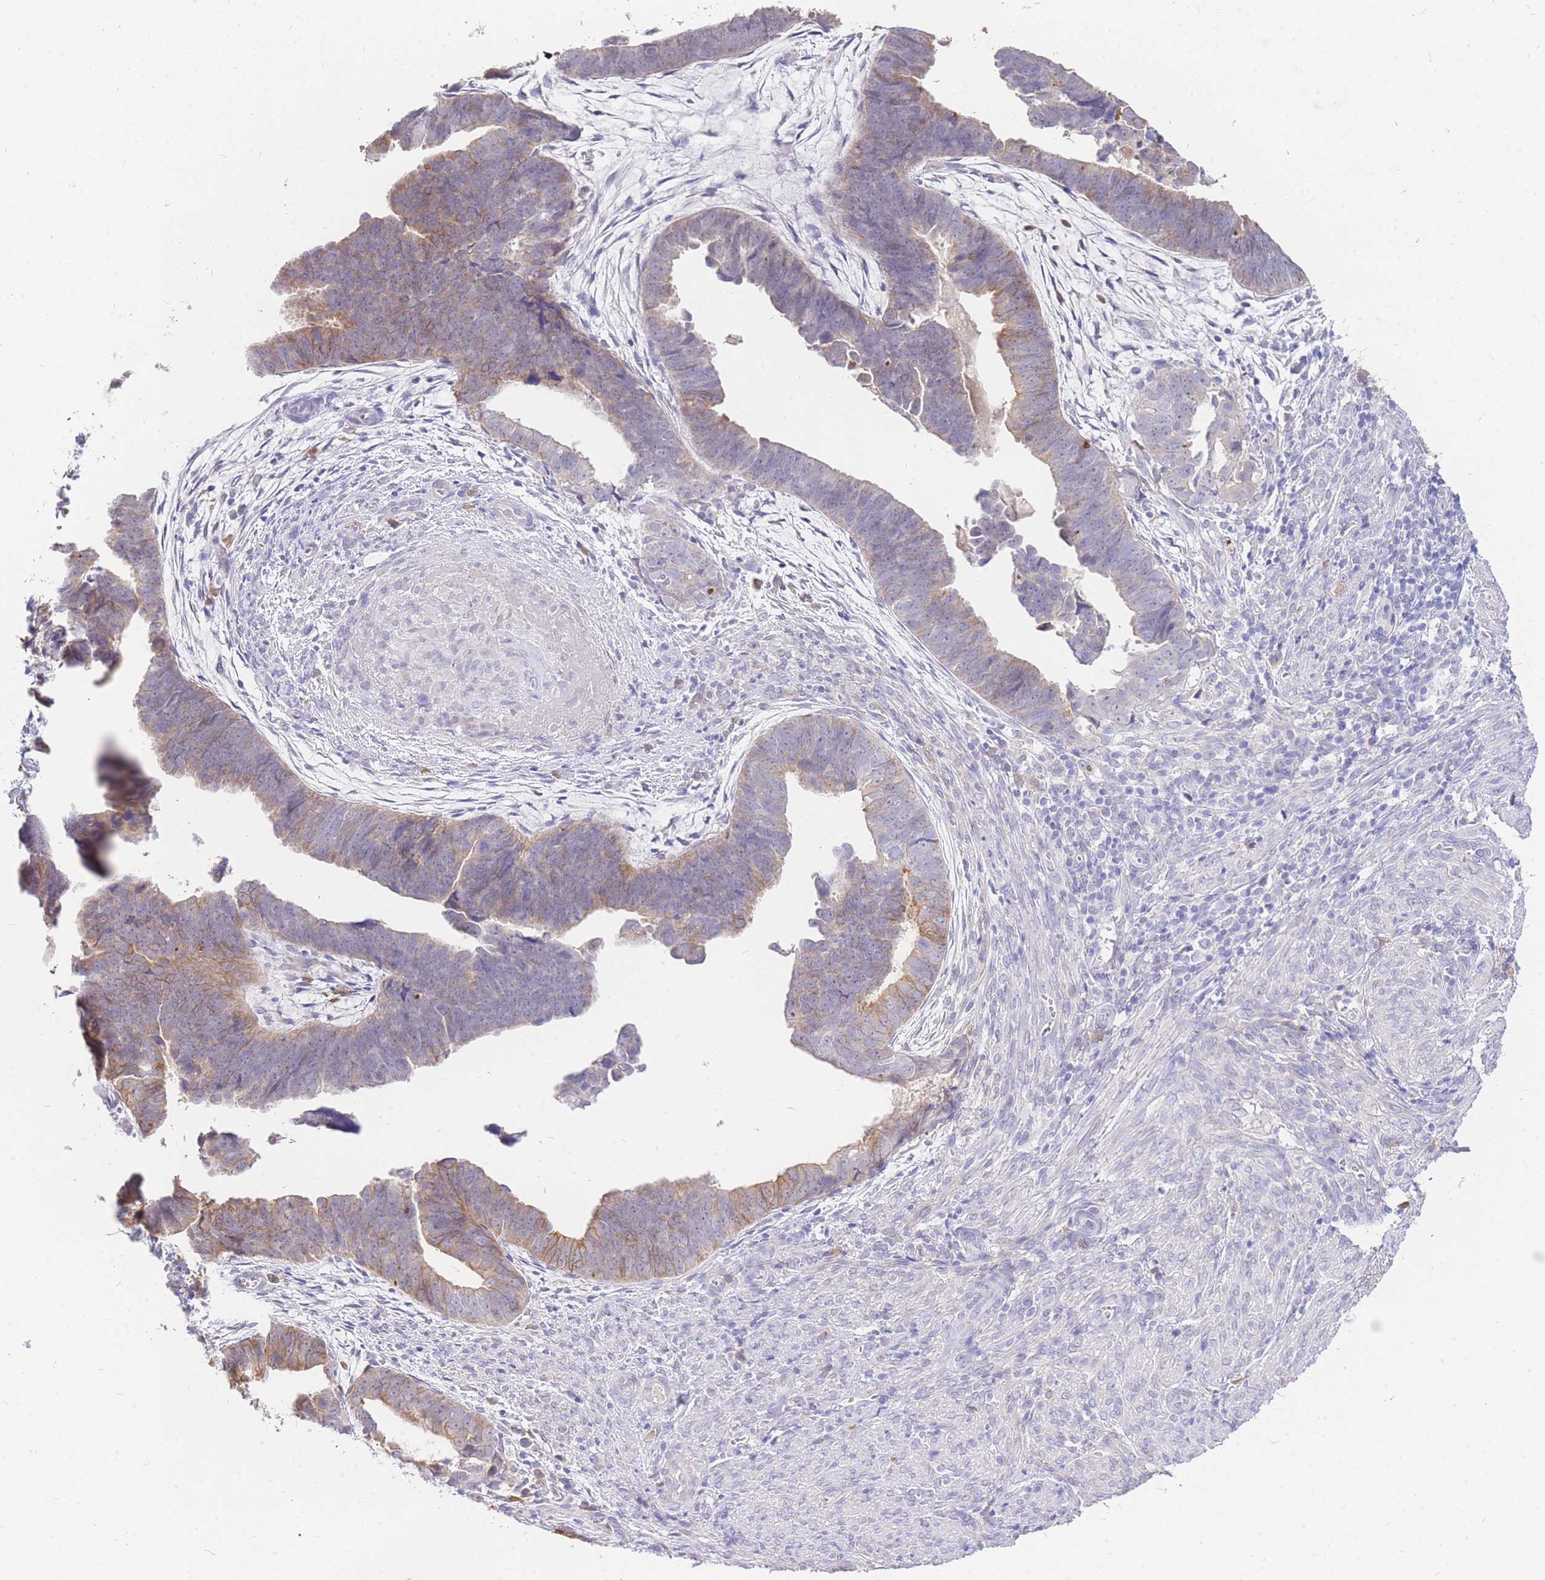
{"staining": {"intensity": "moderate", "quantity": "25%-75%", "location": "cytoplasmic/membranous"}, "tissue": "endometrial cancer", "cell_type": "Tumor cells", "image_type": "cancer", "snomed": [{"axis": "morphology", "description": "Adenocarcinoma, NOS"}, {"axis": "topography", "description": "Endometrium"}], "caption": "This micrograph reveals adenocarcinoma (endometrial) stained with immunohistochemistry to label a protein in brown. The cytoplasmic/membranous of tumor cells show moderate positivity for the protein. Nuclei are counter-stained blue.", "gene": "C2orf88", "patient": {"sex": "female", "age": 75}}